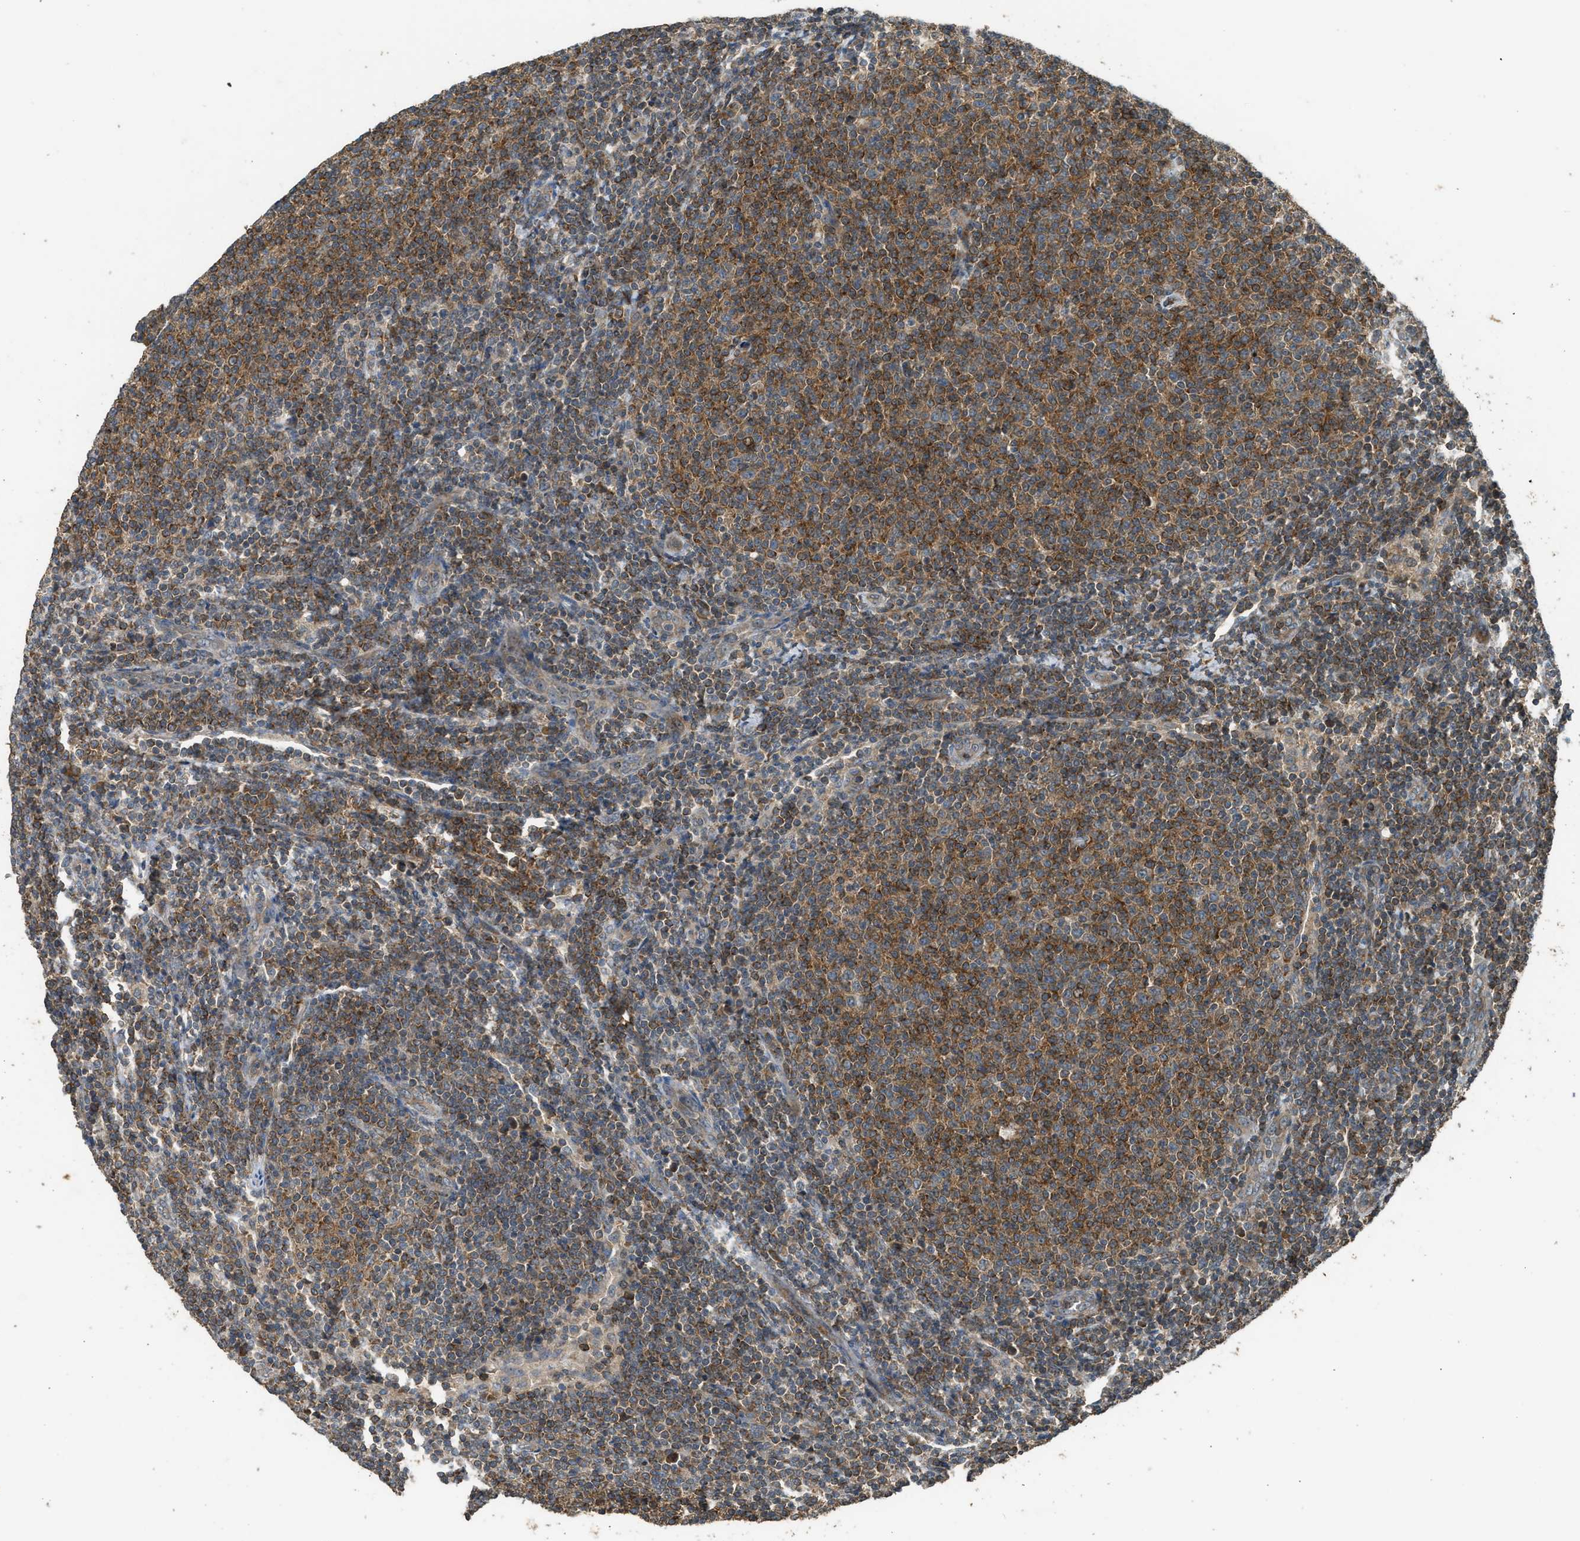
{"staining": {"intensity": "moderate", "quantity": "25%-75%", "location": "cytoplasmic/membranous"}, "tissue": "lymphoma", "cell_type": "Tumor cells", "image_type": "cancer", "snomed": [{"axis": "morphology", "description": "Malignant lymphoma, non-Hodgkin's type, Low grade"}, {"axis": "topography", "description": "Lymph node"}], "caption": "The immunohistochemical stain shows moderate cytoplasmic/membranous expression in tumor cells of malignant lymphoma, non-Hodgkin's type (low-grade) tissue.", "gene": "HIP1R", "patient": {"sex": "male", "age": 66}}